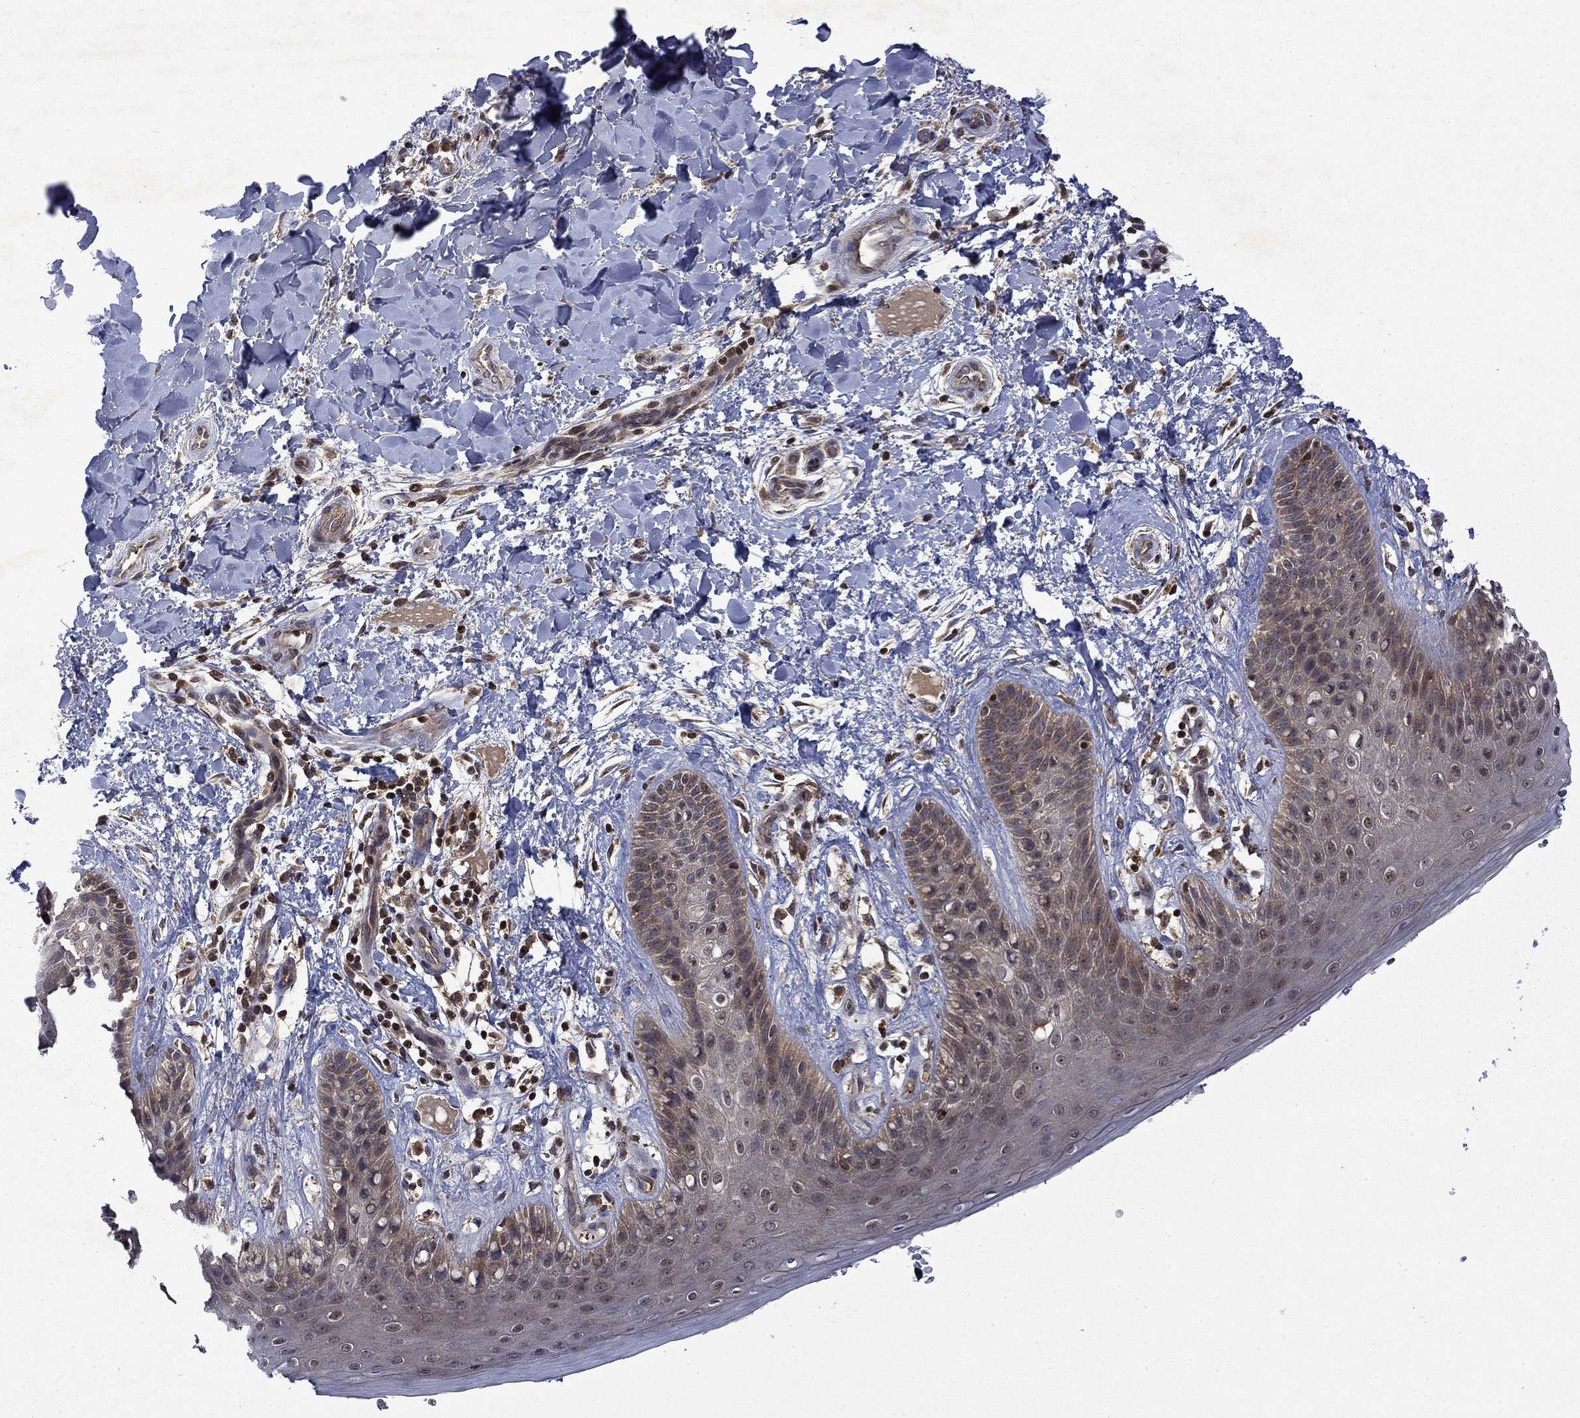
{"staining": {"intensity": "weak", "quantity": "<25%", "location": "cytoplasmic/membranous"}, "tissue": "skin", "cell_type": "Epidermal cells", "image_type": "normal", "snomed": [{"axis": "morphology", "description": "Normal tissue, NOS"}, {"axis": "topography", "description": "Anal"}], "caption": "There is no significant staining in epidermal cells of skin. The staining is performed using DAB (3,3'-diaminobenzidine) brown chromogen with nuclei counter-stained in using hematoxylin.", "gene": "TMEM33", "patient": {"sex": "male", "age": 36}}